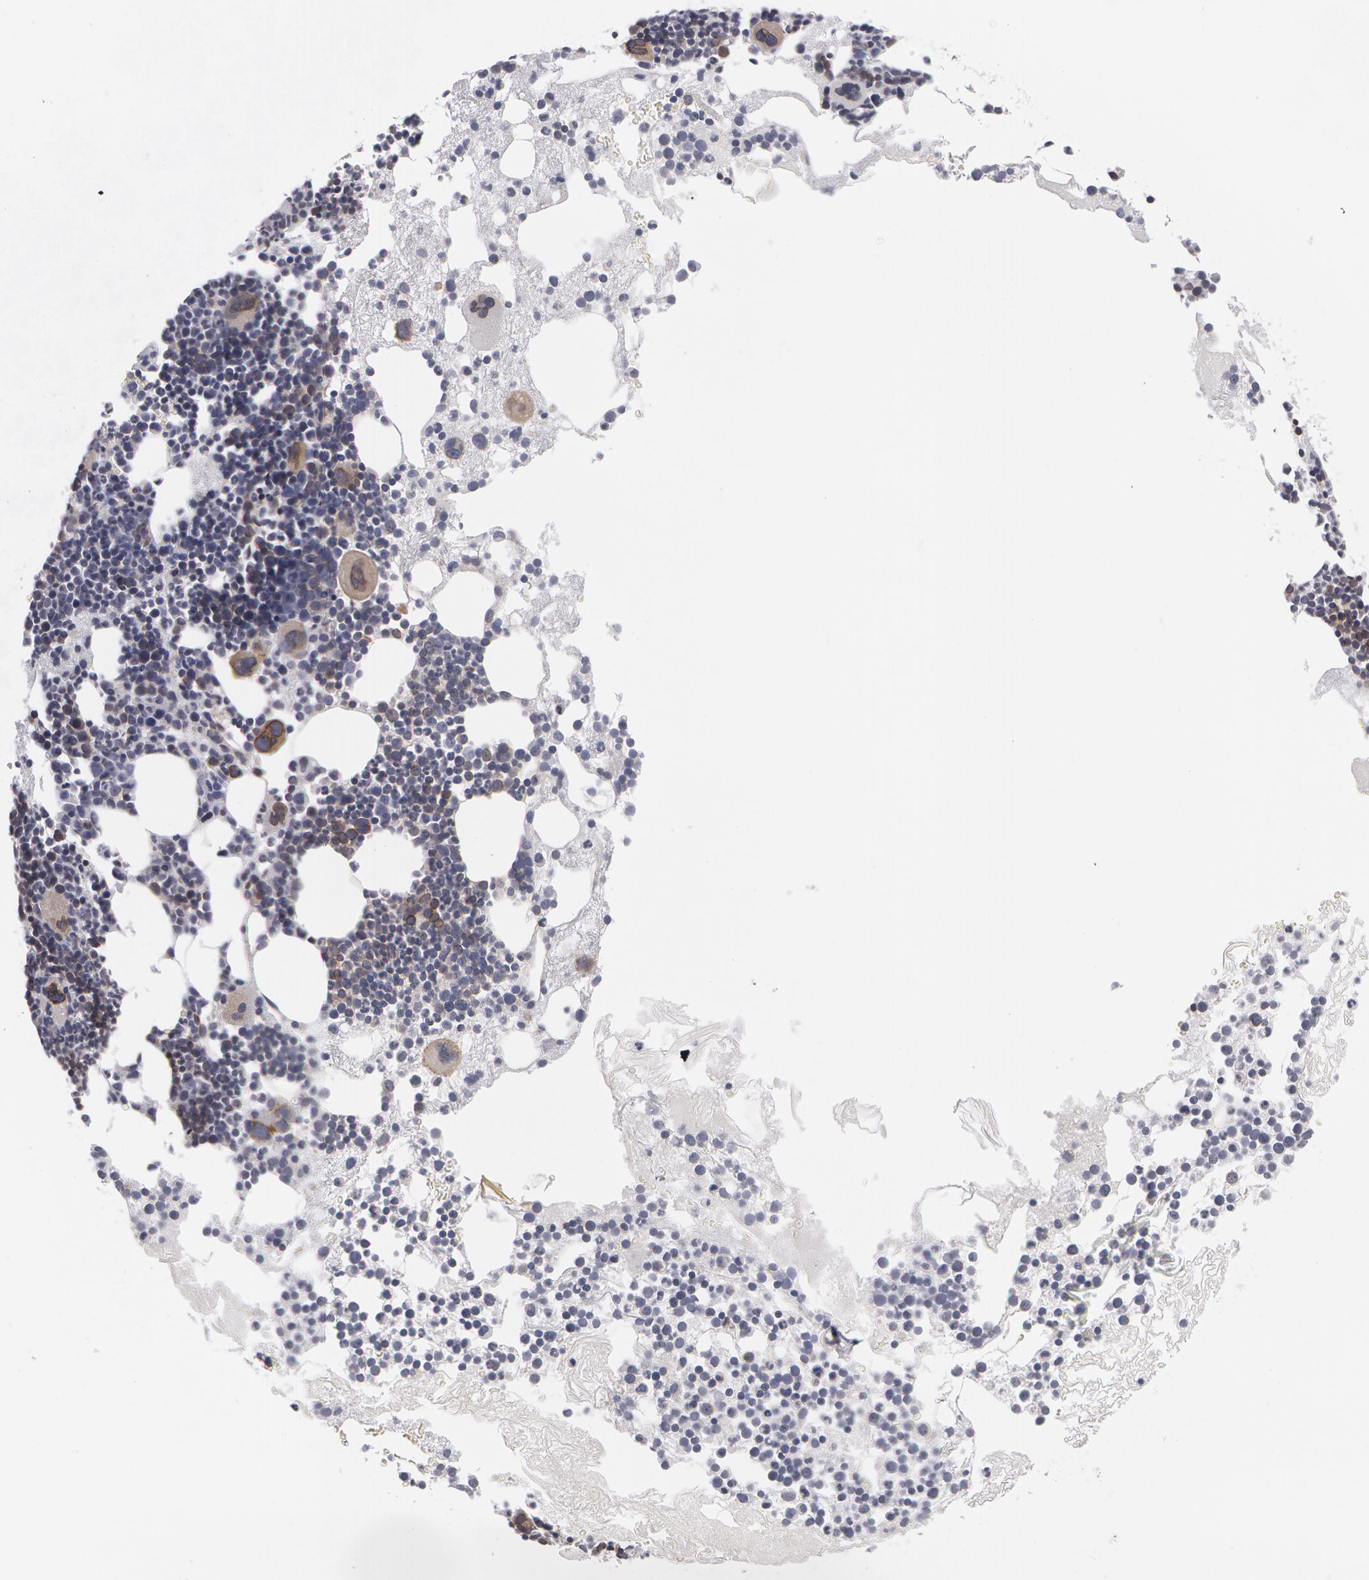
{"staining": {"intensity": "weak", "quantity": "<25%", "location": "nuclear"}, "tissue": "bone marrow", "cell_type": "Hematopoietic cells", "image_type": "normal", "snomed": [{"axis": "morphology", "description": "Normal tissue, NOS"}, {"axis": "topography", "description": "Bone marrow"}], "caption": "IHC photomicrograph of benign bone marrow stained for a protein (brown), which exhibits no positivity in hematopoietic cells. (DAB (3,3'-diaminobenzidine) immunohistochemistry (IHC) with hematoxylin counter stain).", "gene": "EMD", "patient": {"sex": "male", "age": 75}}